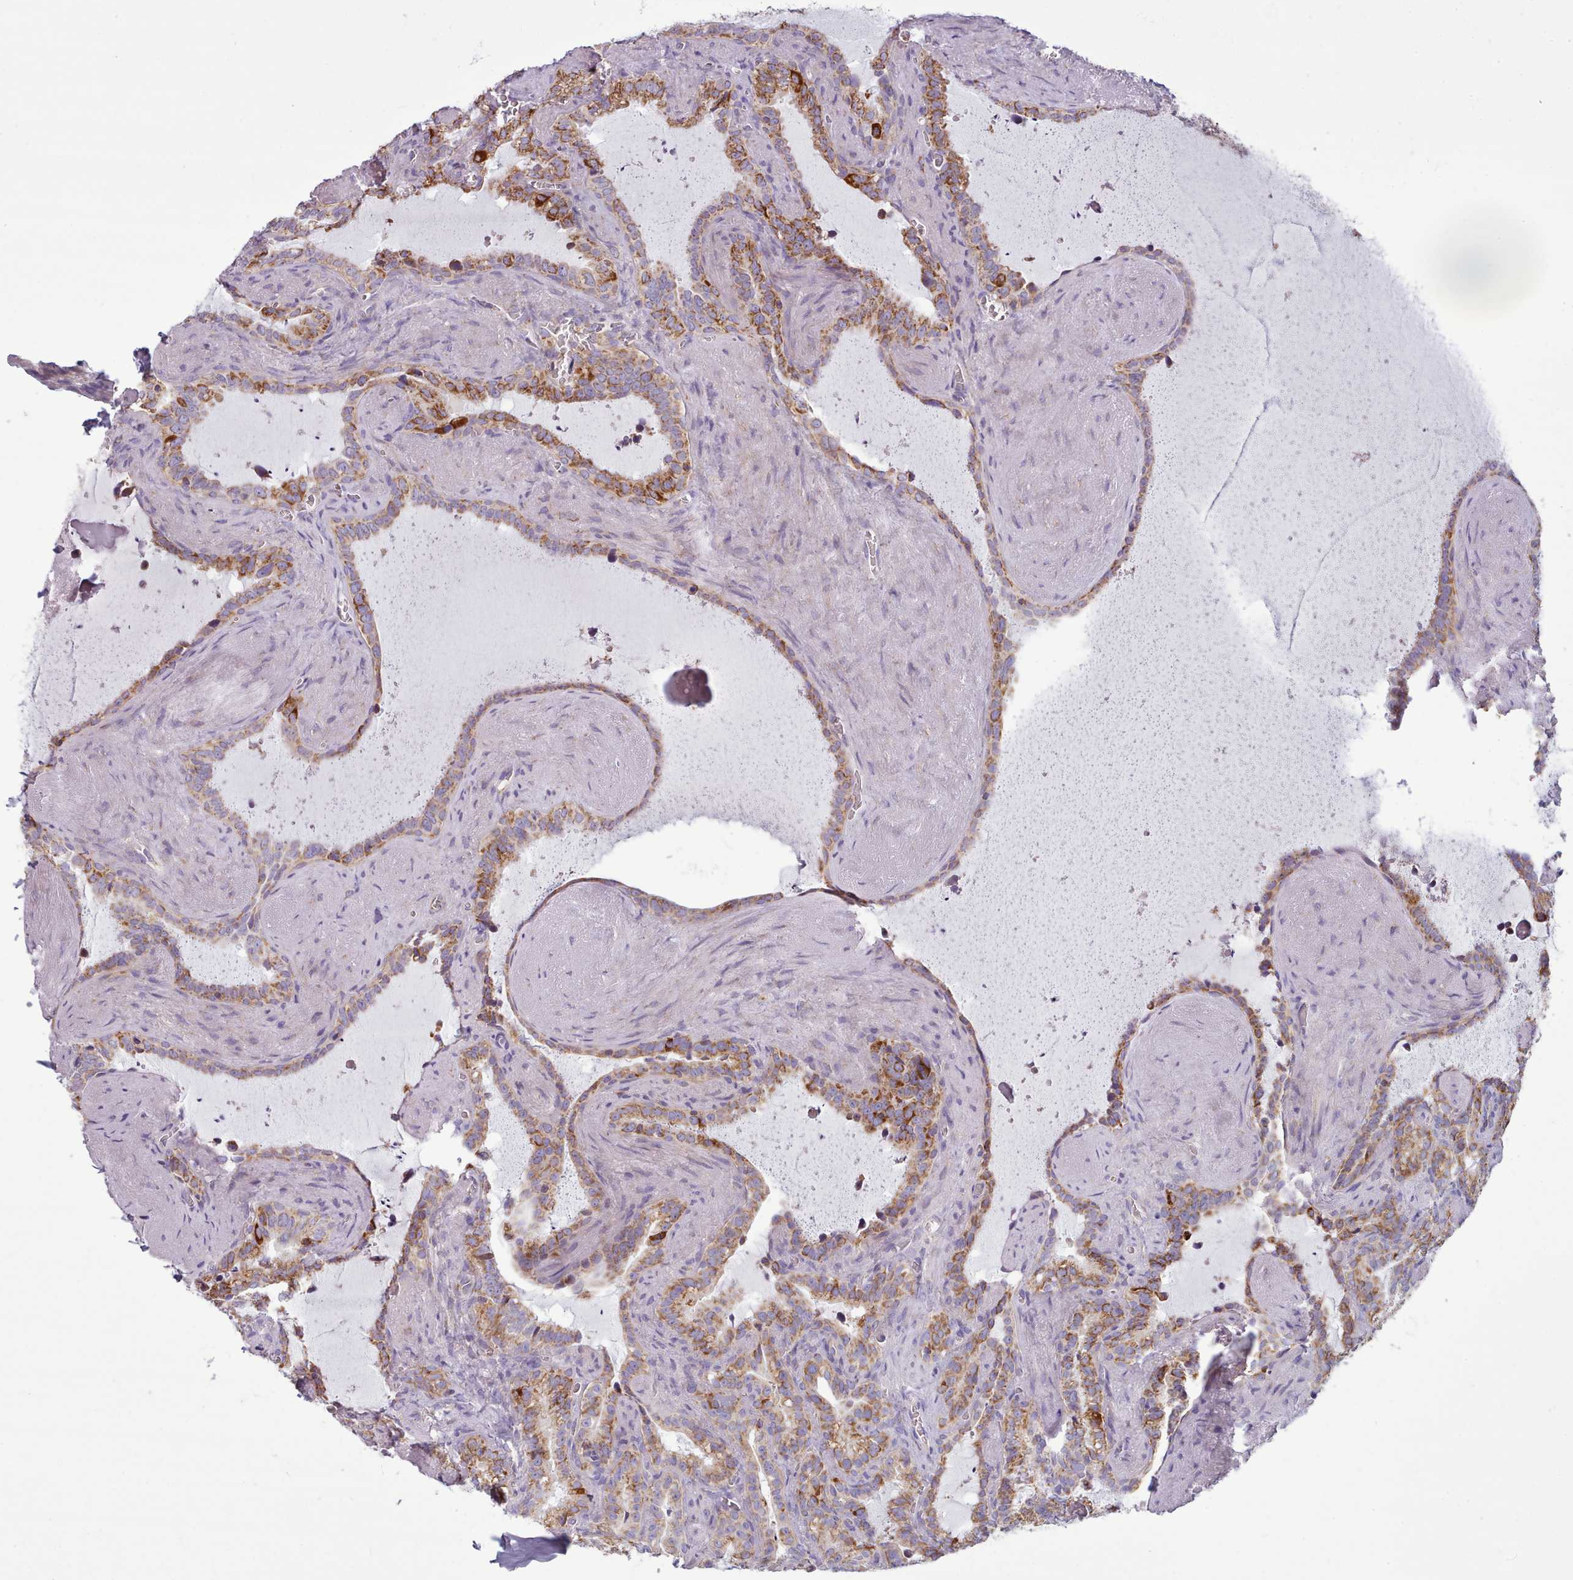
{"staining": {"intensity": "strong", "quantity": ">75%", "location": "cytoplasmic/membranous"}, "tissue": "seminal vesicle", "cell_type": "Glandular cells", "image_type": "normal", "snomed": [{"axis": "morphology", "description": "Normal tissue, NOS"}, {"axis": "topography", "description": "Prostate"}, {"axis": "topography", "description": "Seminal veicle"}], "caption": "A high amount of strong cytoplasmic/membranous expression is present in about >75% of glandular cells in benign seminal vesicle. Using DAB (brown) and hematoxylin (blue) stains, captured at high magnification using brightfield microscopy.", "gene": "SRP54", "patient": {"sex": "male", "age": 58}}